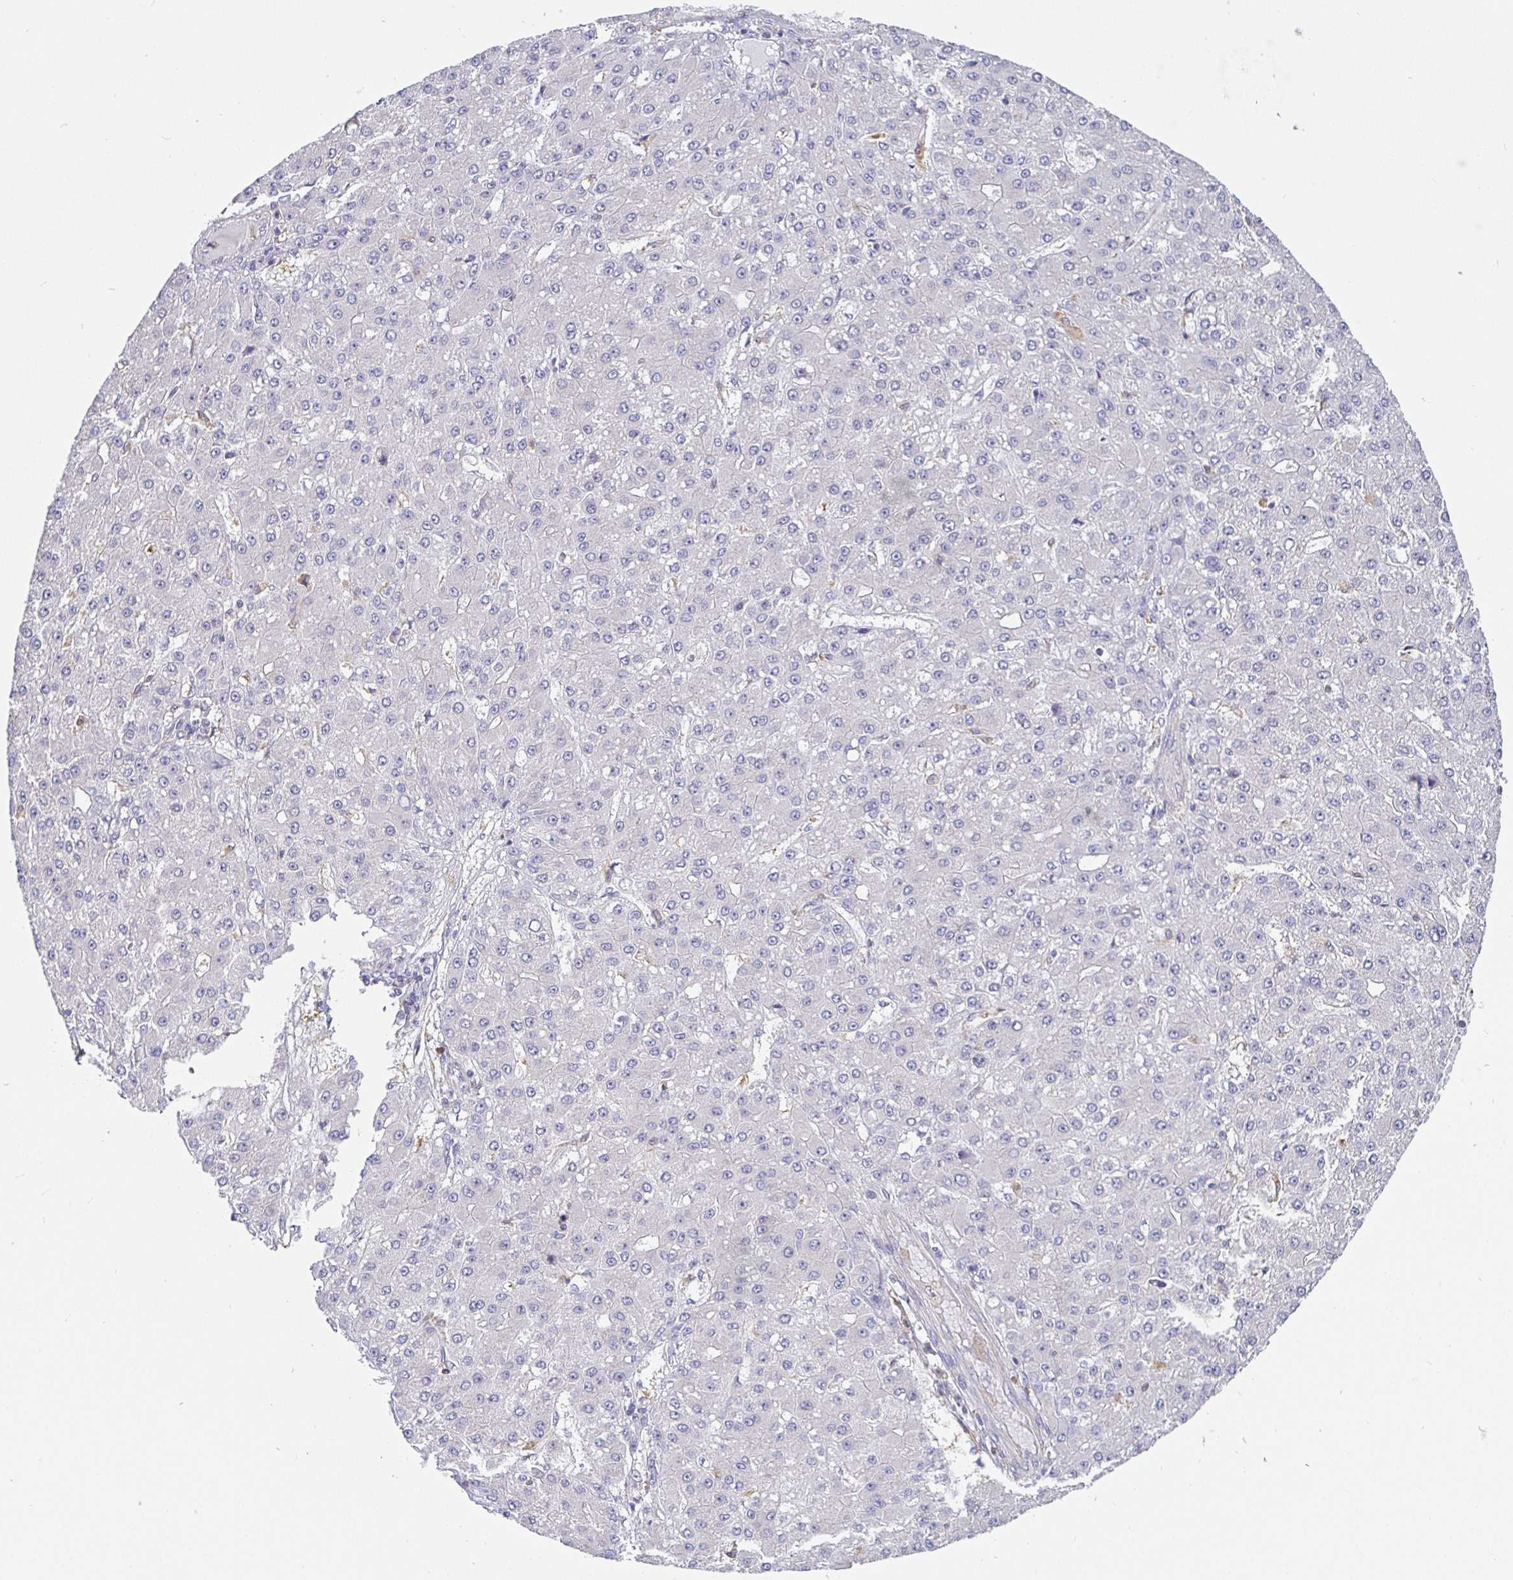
{"staining": {"intensity": "negative", "quantity": "none", "location": "none"}, "tissue": "liver cancer", "cell_type": "Tumor cells", "image_type": "cancer", "snomed": [{"axis": "morphology", "description": "Carcinoma, Hepatocellular, NOS"}, {"axis": "topography", "description": "Liver"}], "caption": "DAB immunohistochemical staining of liver hepatocellular carcinoma reveals no significant staining in tumor cells.", "gene": "SATB1", "patient": {"sex": "male", "age": 67}}